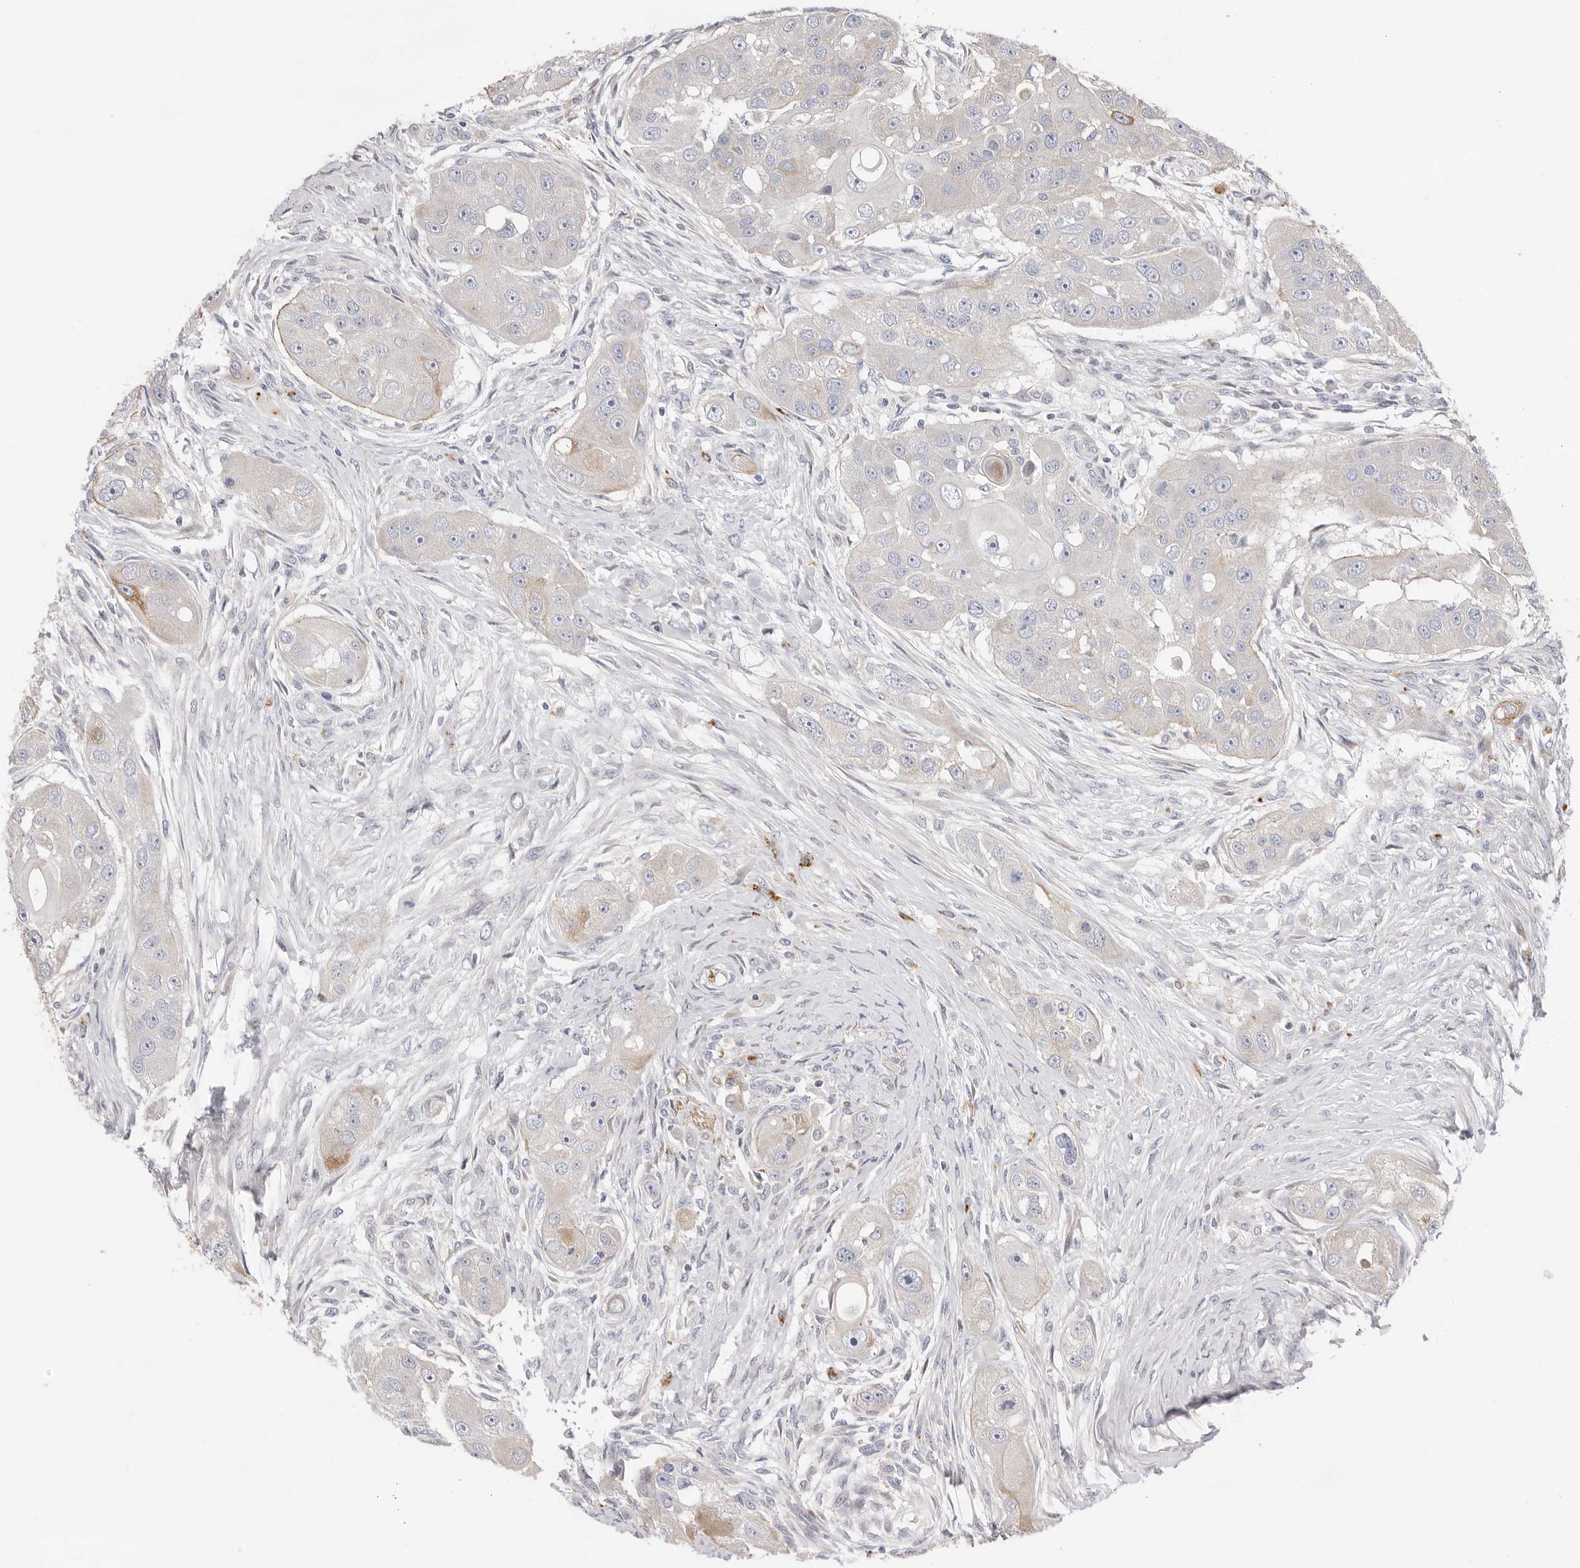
{"staining": {"intensity": "weak", "quantity": "<25%", "location": "cytoplasmic/membranous"}, "tissue": "head and neck cancer", "cell_type": "Tumor cells", "image_type": "cancer", "snomed": [{"axis": "morphology", "description": "Normal tissue, NOS"}, {"axis": "morphology", "description": "Squamous cell carcinoma, NOS"}, {"axis": "topography", "description": "Skeletal muscle"}, {"axis": "topography", "description": "Head-Neck"}], "caption": "Image shows no significant protein expression in tumor cells of head and neck cancer.", "gene": "USH1C", "patient": {"sex": "male", "age": 51}}